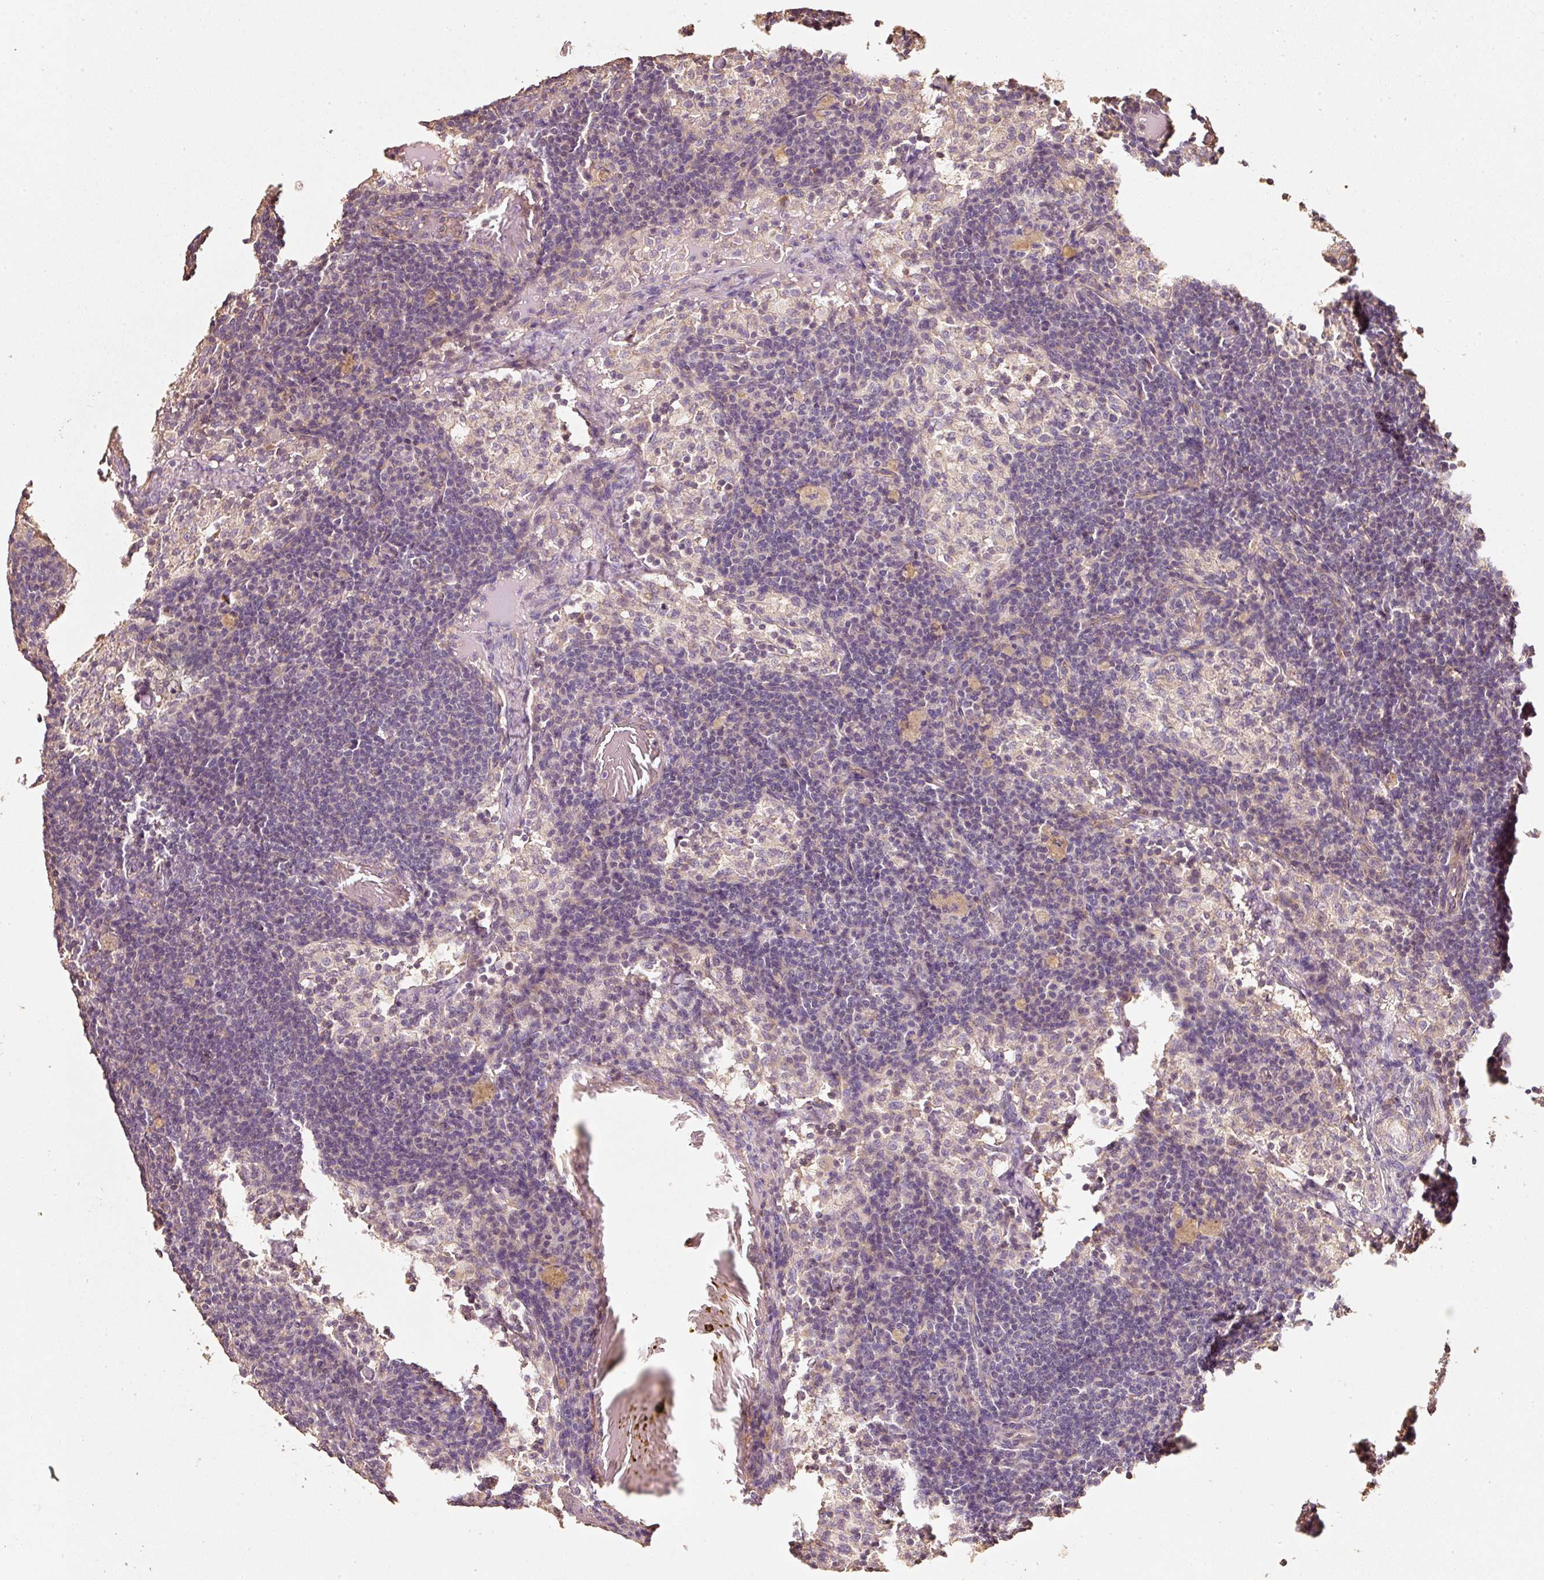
{"staining": {"intensity": "negative", "quantity": "none", "location": "none"}, "tissue": "lymph node", "cell_type": "Germinal center cells", "image_type": "normal", "snomed": [{"axis": "morphology", "description": "Normal tissue, NOS"}, {"axis": "topography", "description": "Lymph node"}], "caption": "Micrograph shows no protein staining in germinal center cells of benign lymph node. (DAB immunohistochemistry (IHC) visualized using brightfield microscopy, high magnification).", "gene": "CEP95", "patient": {"sex": "male", "age": 49}}